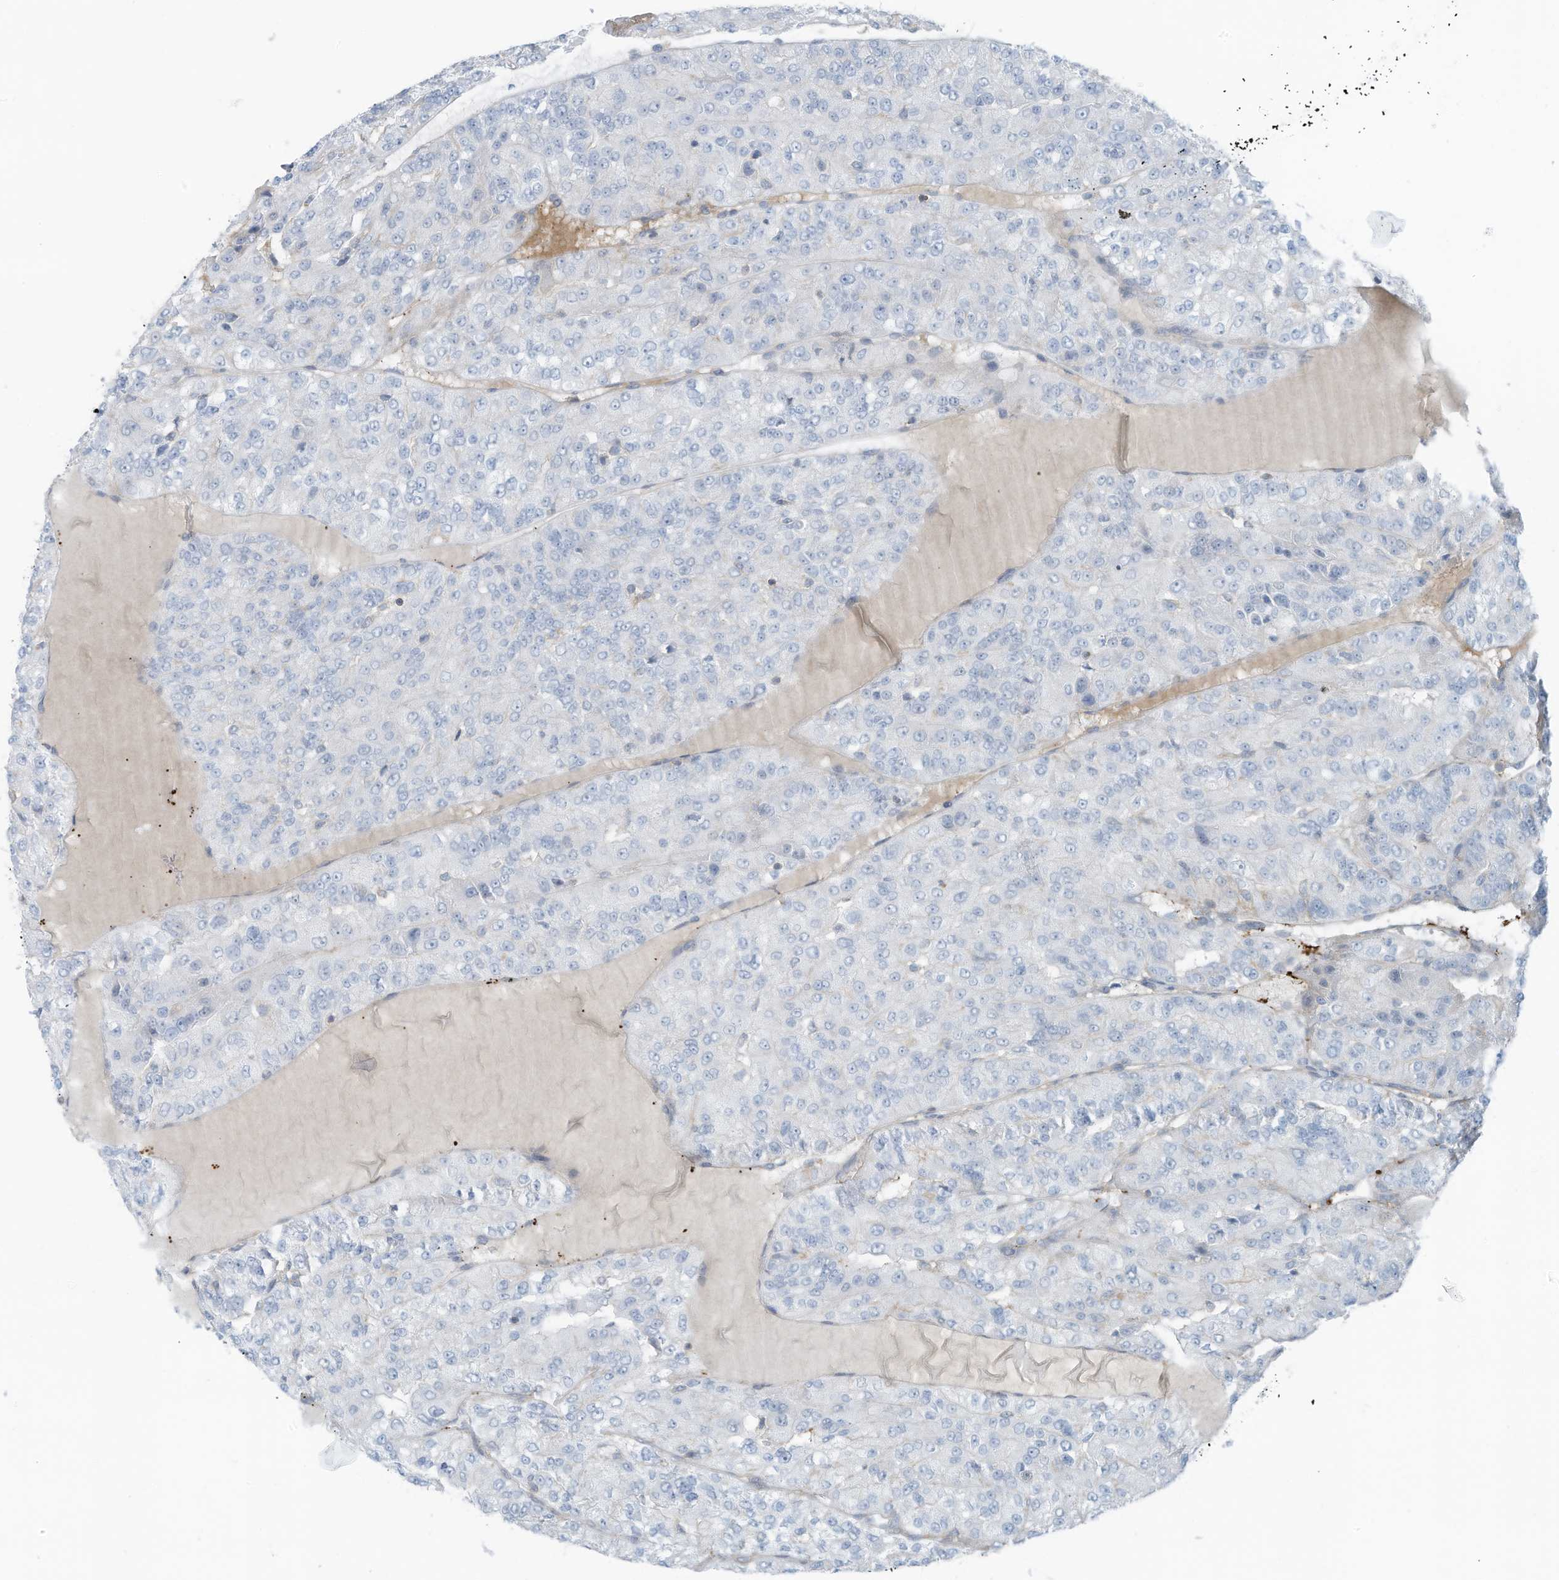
{"staining": {"intensity": "negative", "quantity": "none", "location": "none"}, "tissue": "renal cancer", "cell_type": "Tumor cells", "image_type": "cancer", "snomed": [{"axis": "morphology", "description": "Adenocarcinoma, NOS"}, {"axis": "topography", "description": "Kidney"}], "caption": "Immunohistochemical staining of human renal cancer reveals no significant staining in tumor cells.", "gene": "ZNF846", "patient": {"sex": "female", "age": 63}}